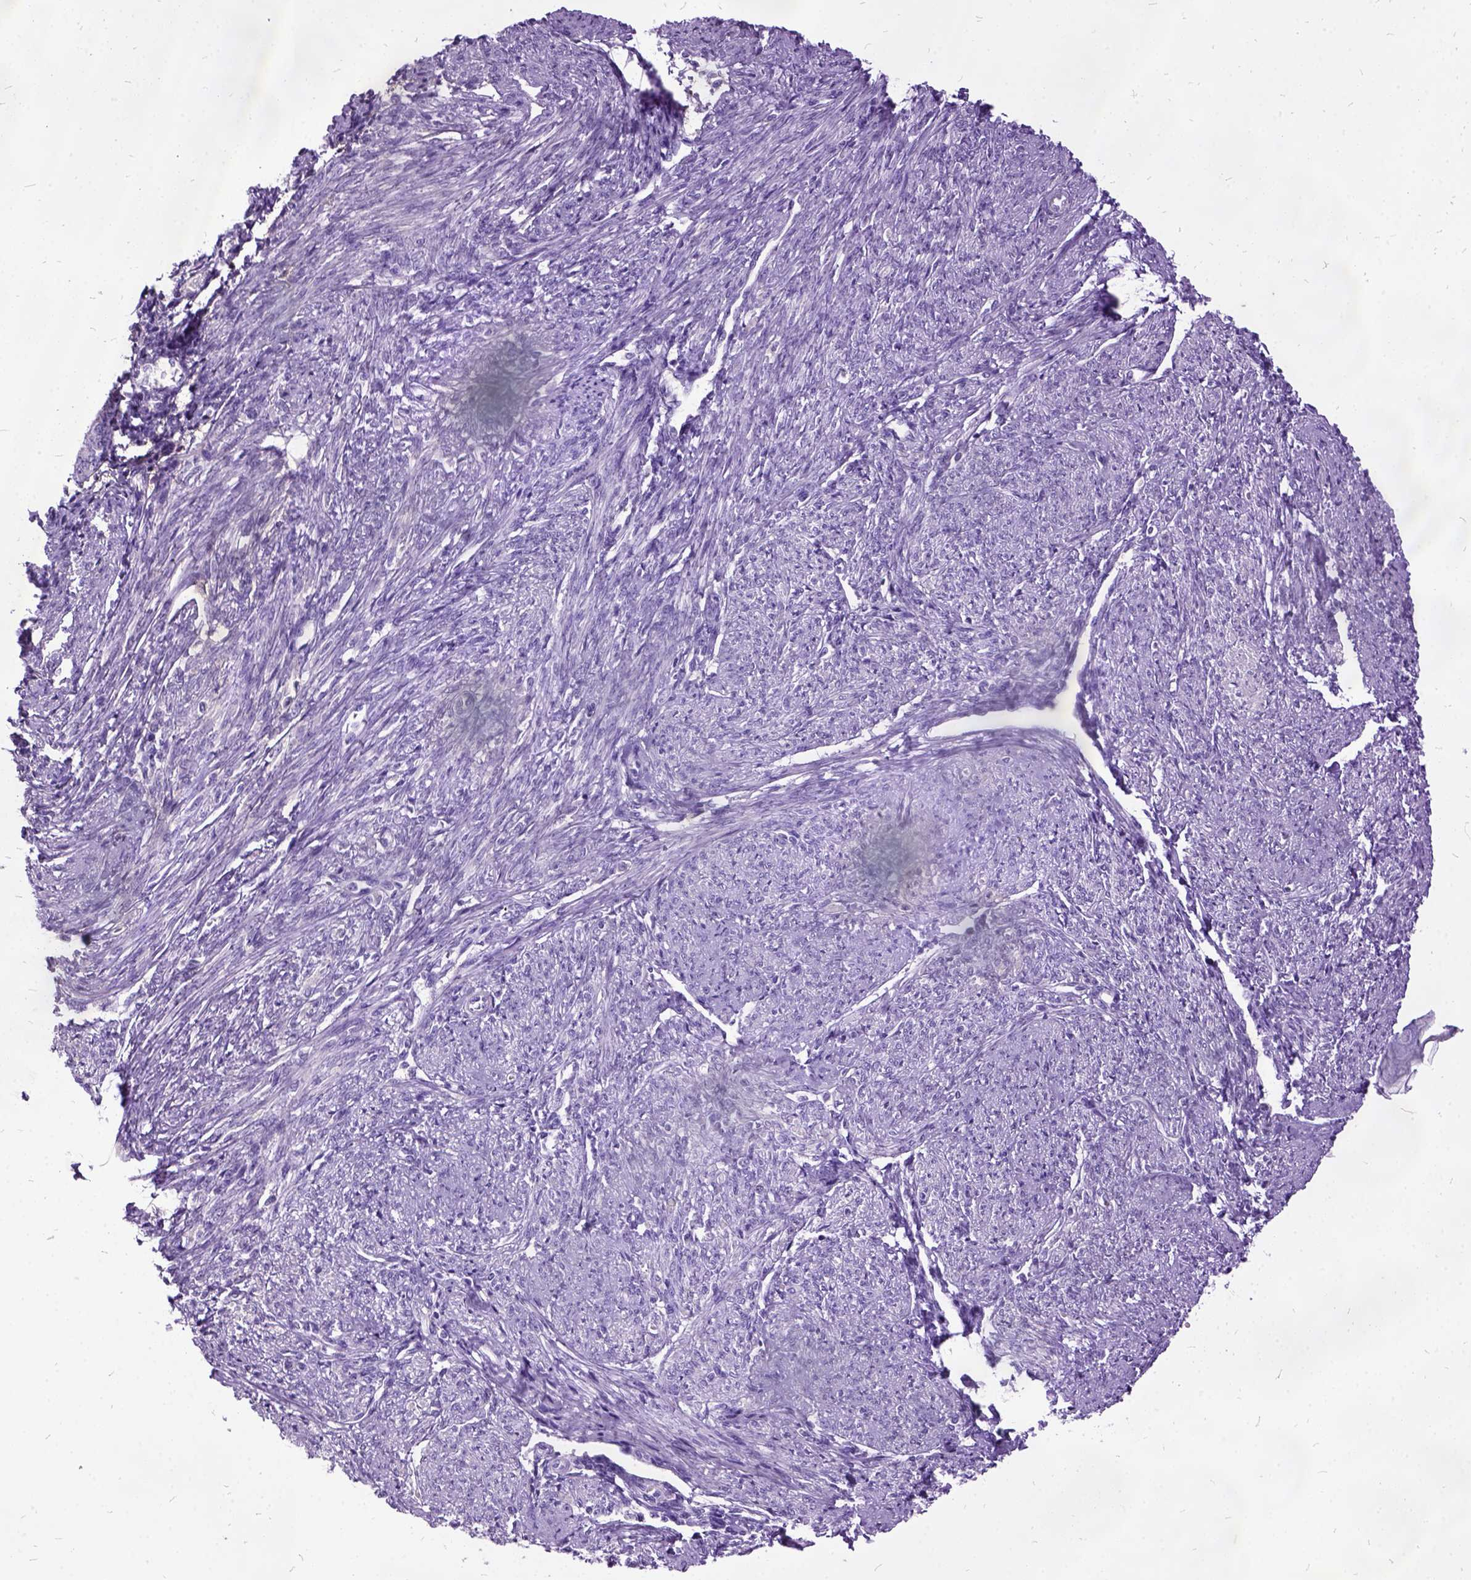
{"staining": {"intensity": "negative", "quantity": "none", "location": "none"}, "tissue": "smooth muscle", "cell_type": "Smooth muscle cells", "image_type": "normal", "snomed": [{"axis": "morphology", "description": "Normal tissue, NOS"}, {"axis": "topography", "description": "Smooth muscle"}], "caption": "Immunohistochemistry (IHC) photomicrograph of unremarkable smooth muscle stained for a protein (brown), which shows no staining in smooth muscle cells. (Immunohistochemistry (IHC), brightfield microscopy, high magnification).", "gene": "MME", "patient": {"sex": "female", "age": 65}}